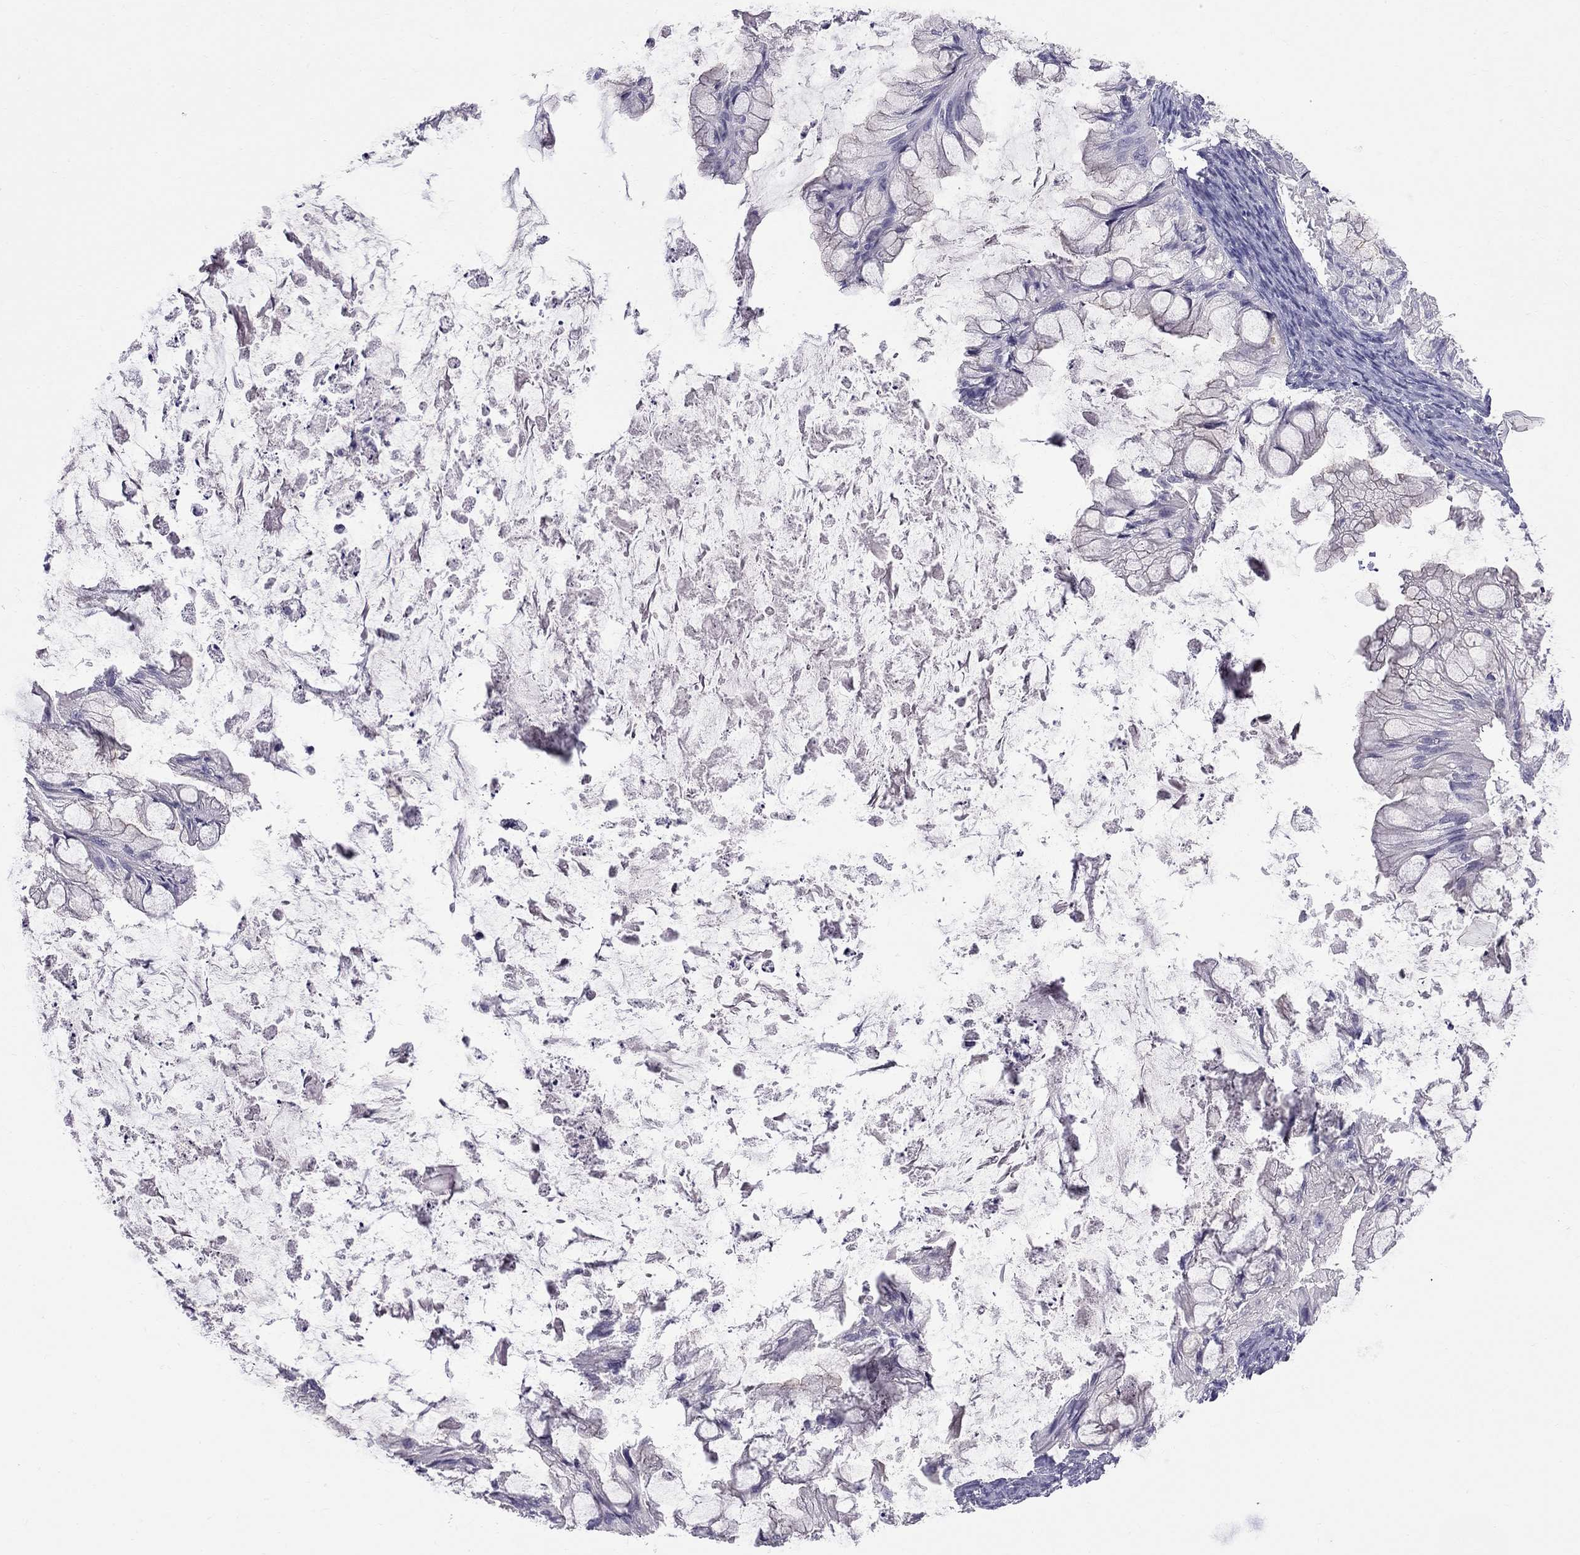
{"staining": {"intensity": "negative", "quantity": "none", "location": "none"}, "tissue": "ovarian cancer", "cell_type": "Tumor cells", "image_type": "cancer", "snomed": [{"axis": "morphology", "description": "Cystadenocarcinoma, mucinous, NOS"}, {"axis": "topography", "description": "Ovary"}], "caption": "IHC of ovarian cancer exhibits no staining in tumor cells. (Stains: DAB (3,3'-diaminobenzidine) IHC with hematoxylin counter stain, Microscopy: brightfield microscopy at high magnification).", "gene": "CFAP91", "patient": {"sex": "female", "age": 57}}